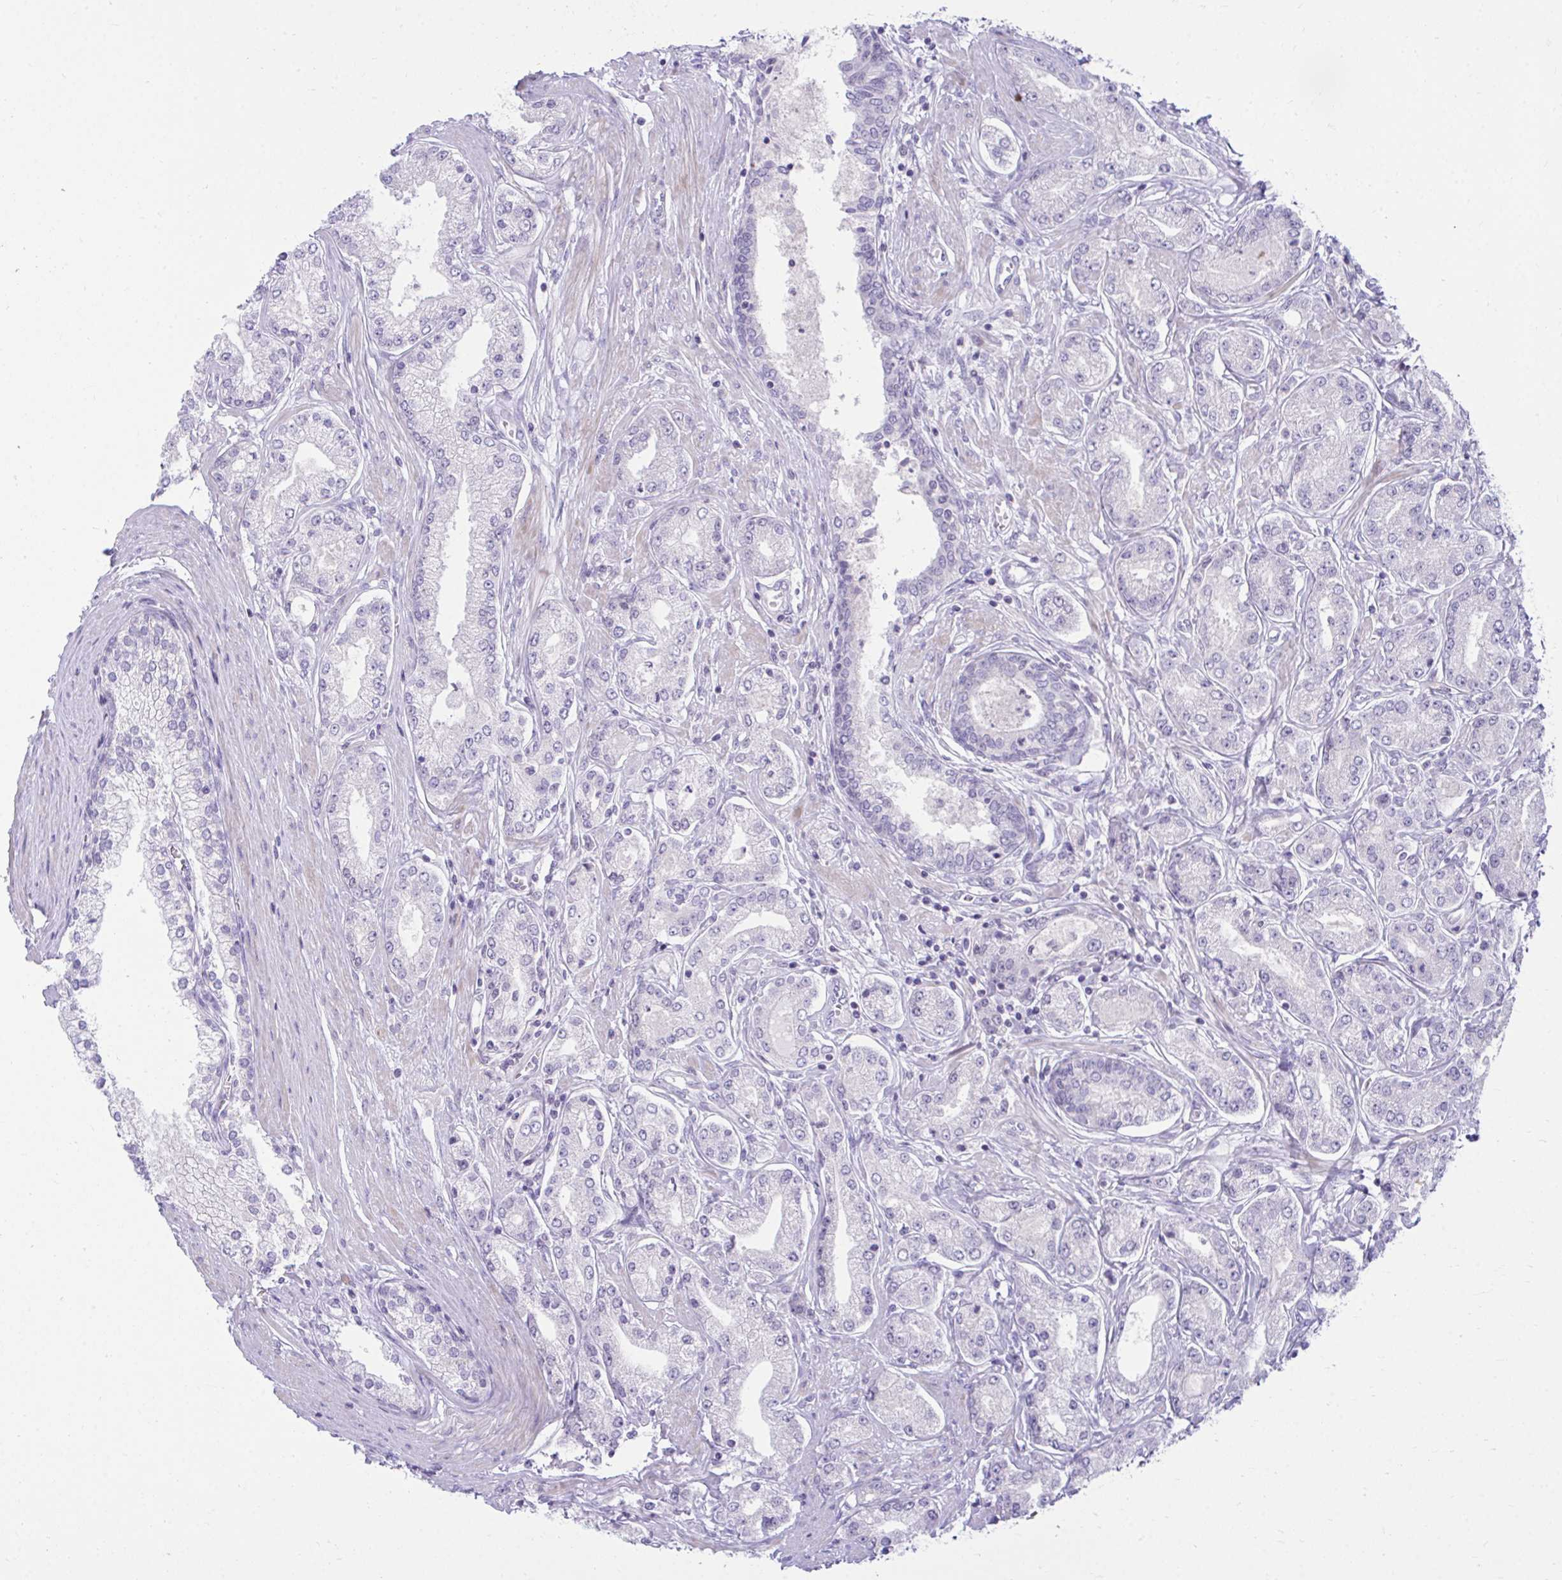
{"staining": {"intensity": "negative", "quantity": "none", "location": "none"}, "tissue": "prostate cancer", "cell_type": "Tumor cells", "image_type": "cancer", "snomed": [{"axis": "morphology", "description": "Adenocarcinoma, High grade"}, {"axis": "topography", "description": "Prostate"}], "caption": "An immunohistochemistry (IHC) image of prostate cancer (adenocarcinoma (high-grade)) is shown. There is no staining in tumor cells of prostate cancer (adenocarcinoma (high-grade)).", "gene": "OR7A5", "patient": {"sex": "male", "age": 66}}